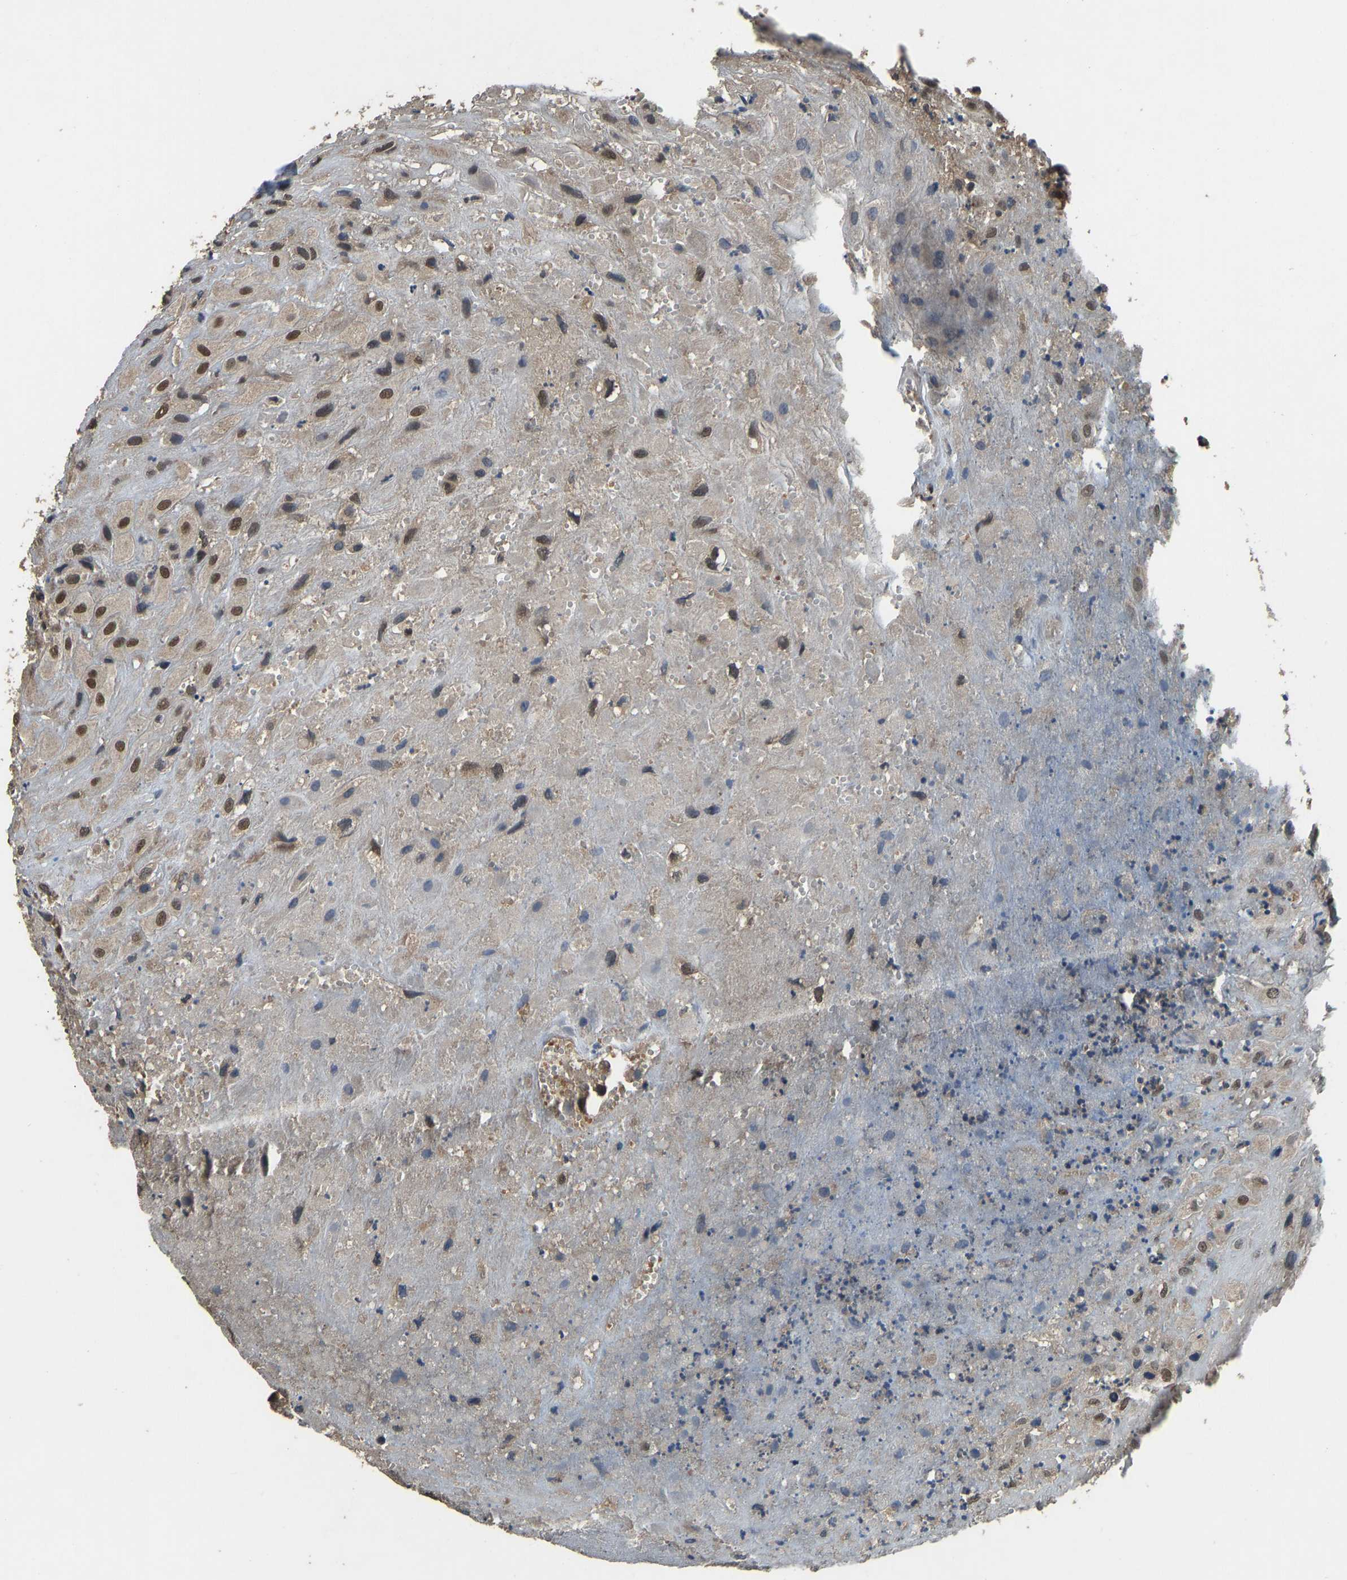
{"staining": {"intensity": "moderate", "quantity": ">75%", "location": "nuclear"}, "tissue": "placenta", "cell_type": "Decidual cells", "image_type": "normal", "snomed": [{"axis": "morphology", "description": "Normal tissue, NOS"}, {"axis": "topography", "description": "Placenta"}], "caption": "Immunohistochemistry of normal placenta demonstrates medium levels of moderate nuclear staining in approximately >75% of decidual cells. The protein is stained brown, and the nuclei are stained in blue (DAB (3,3'-diaminobenzidine) IHC with brightfield microscopy, high magnification).", "gene": "TOX4", "patient": {"sex": "female", "age": 18}}